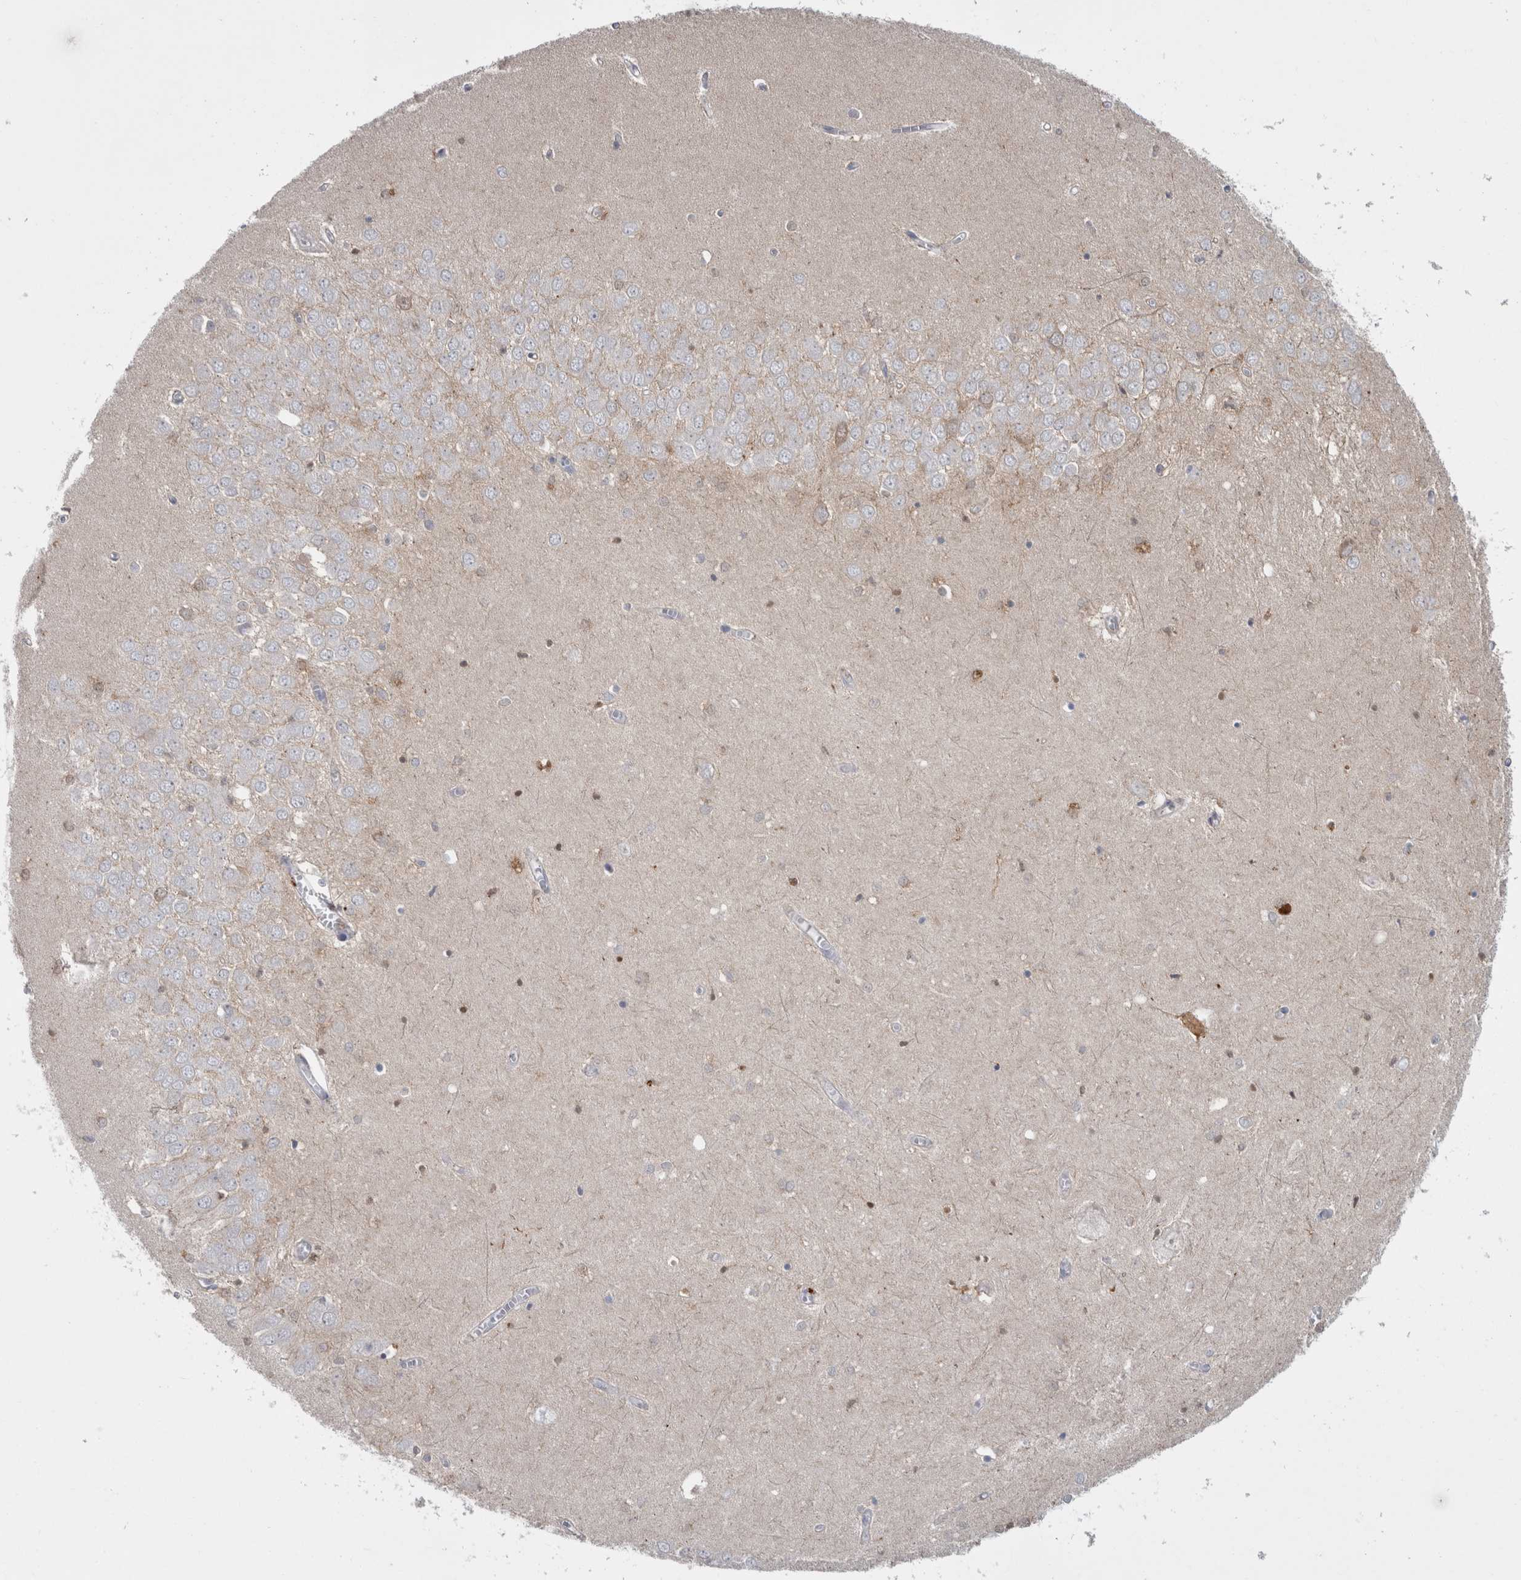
{"staining": {"intensity": "moderate", "quantity": "<25%", "location": "cytoplasmic/membranous"}, "tissue": "hippocampus", "cell_type": "Glial cells", "image_type": "normal", "snomed": [{"axis": "morphology", "description": "Normal tissue, NOS"}, {"axis": "topography", "description": "Hippocampus"}], "caption": "Unremarkable hippocampus displays moderate cytoplasmic/membranous staining in approximately <25% of glial cells.", "gene": "GATM", "patient": {"sex": "male", "age": 70}}